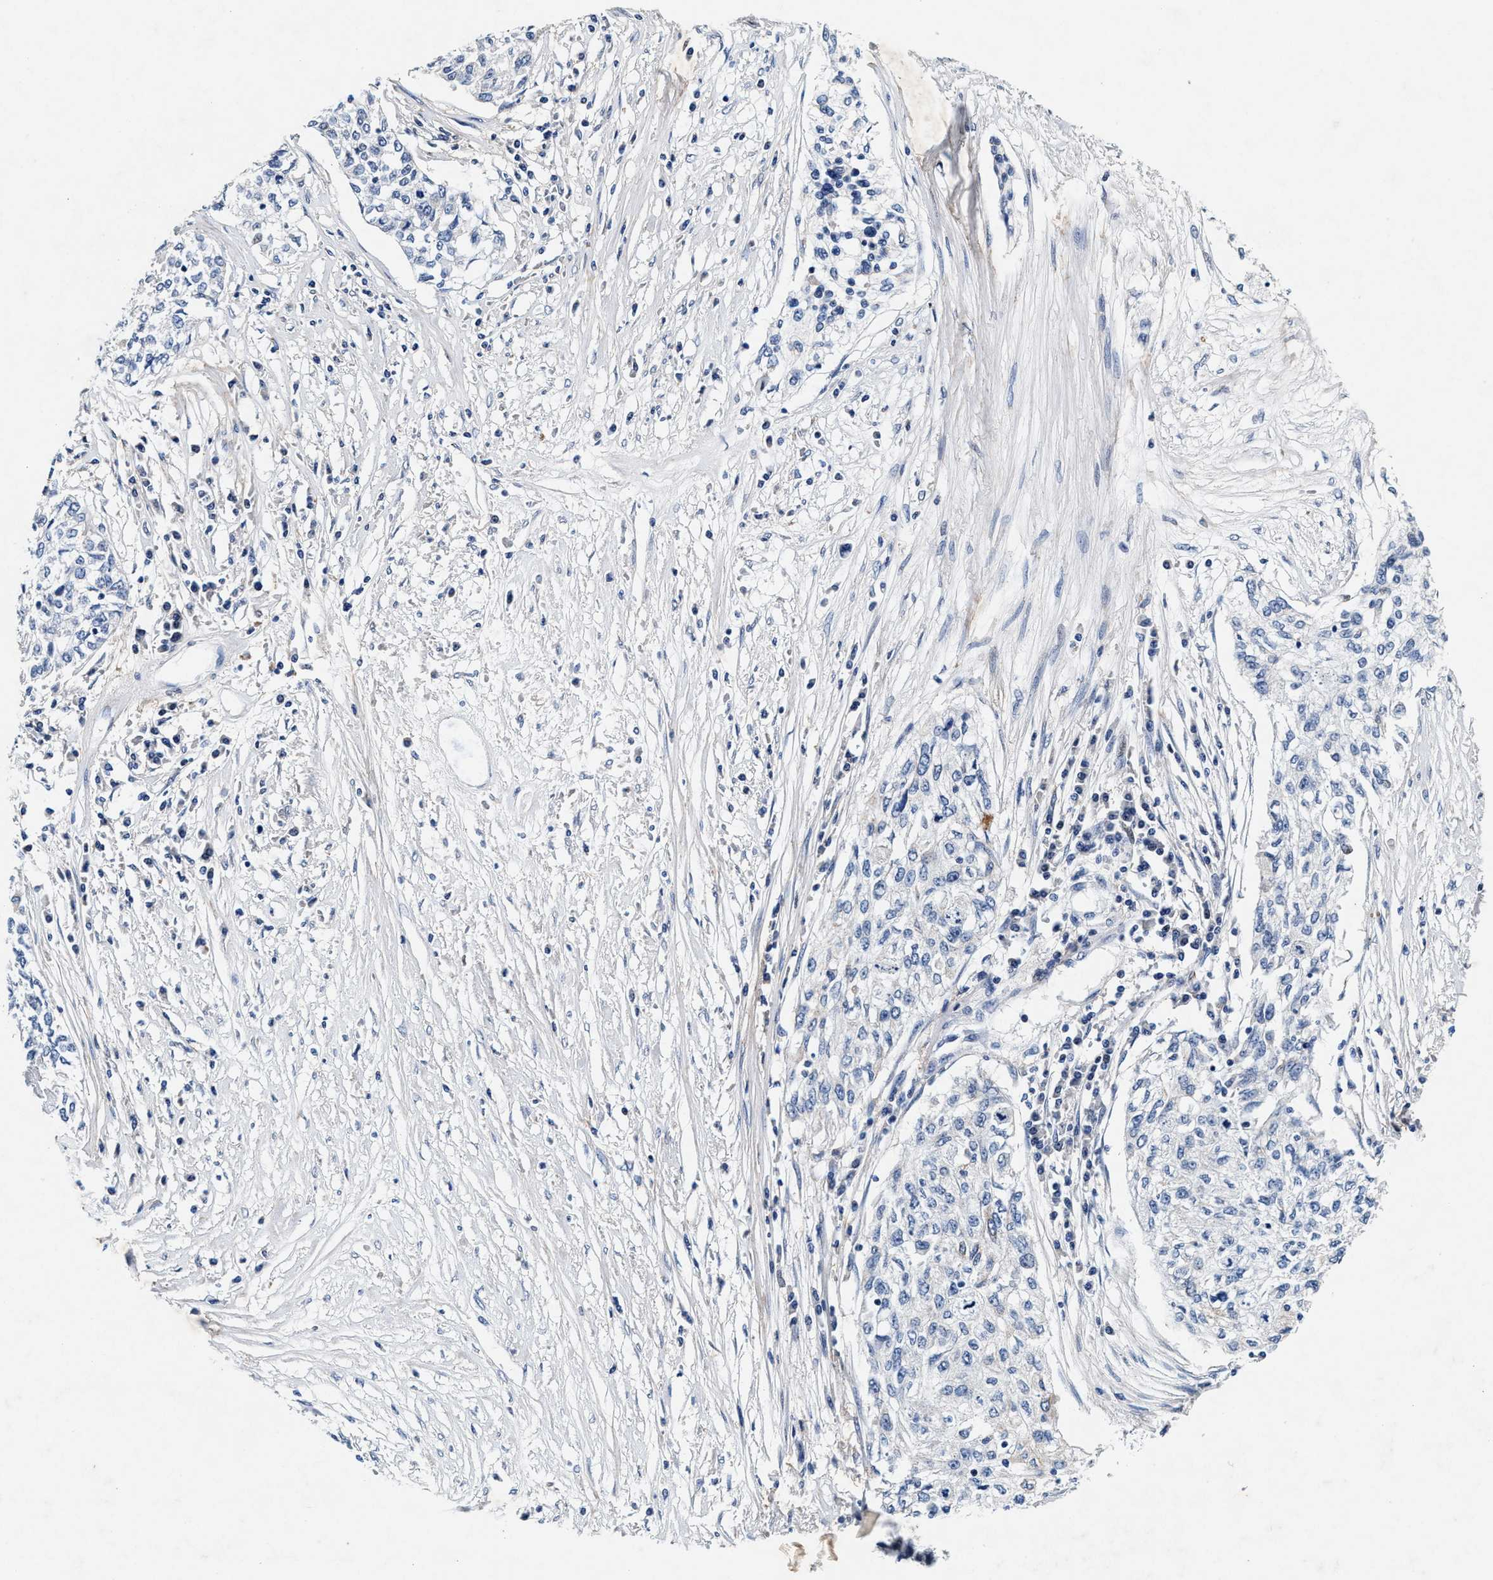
{"staining": {"intensity": "negative", "quantity": "none", "location": "none"}, "tissue": "cervical cancer", "cell_type": "Tumor cells", "image_type": "cancer", "snomed": [{"axis": "morphology", "description": "Squamous cell carcinoma, NOS"}, {"axis": "topography", "description": "Cervix"}], "caption": "Immunohistochemical staining of cervical cancer shows no significant staining in tumor cells.", "gene": "SLC8A1", "patient": {"sex": "female", "age": 57}}